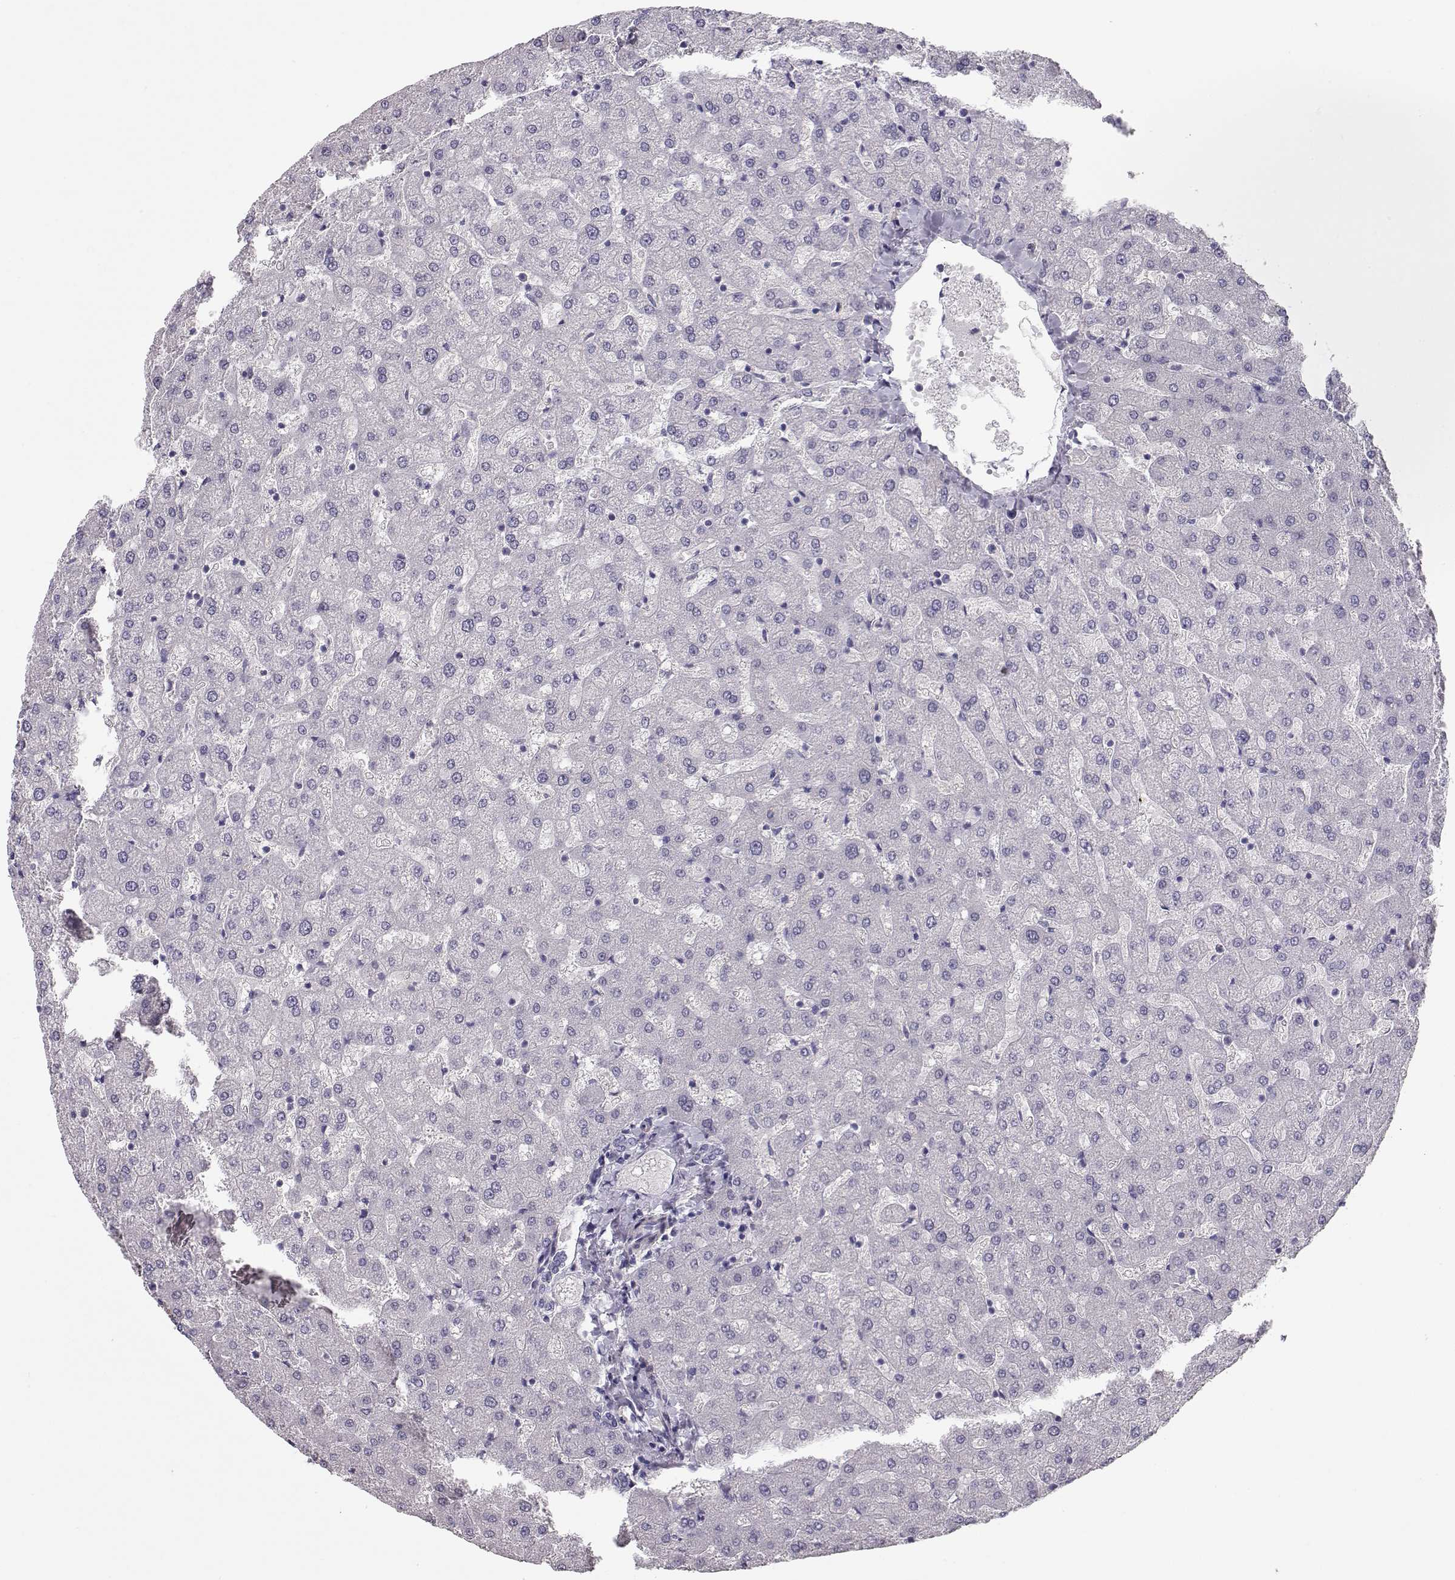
{"staining": {"intensity": "negative", "quantity": "none", "location": "none"}, "tissue": "liver", "cell_type": "Cholangiocytes", "image_type": "normal", "snomed": [{"axis": "morphology", "description": "Normal tissue, NOS"}, {"axis": "topography", "description": "Liver"}], "caption": "Immunohistochemistry (IHC) of normal liver shows no expression in cholangiocytes.", "gene": "SLITRK3", "patient": {"sex": "female", "age": 50}}